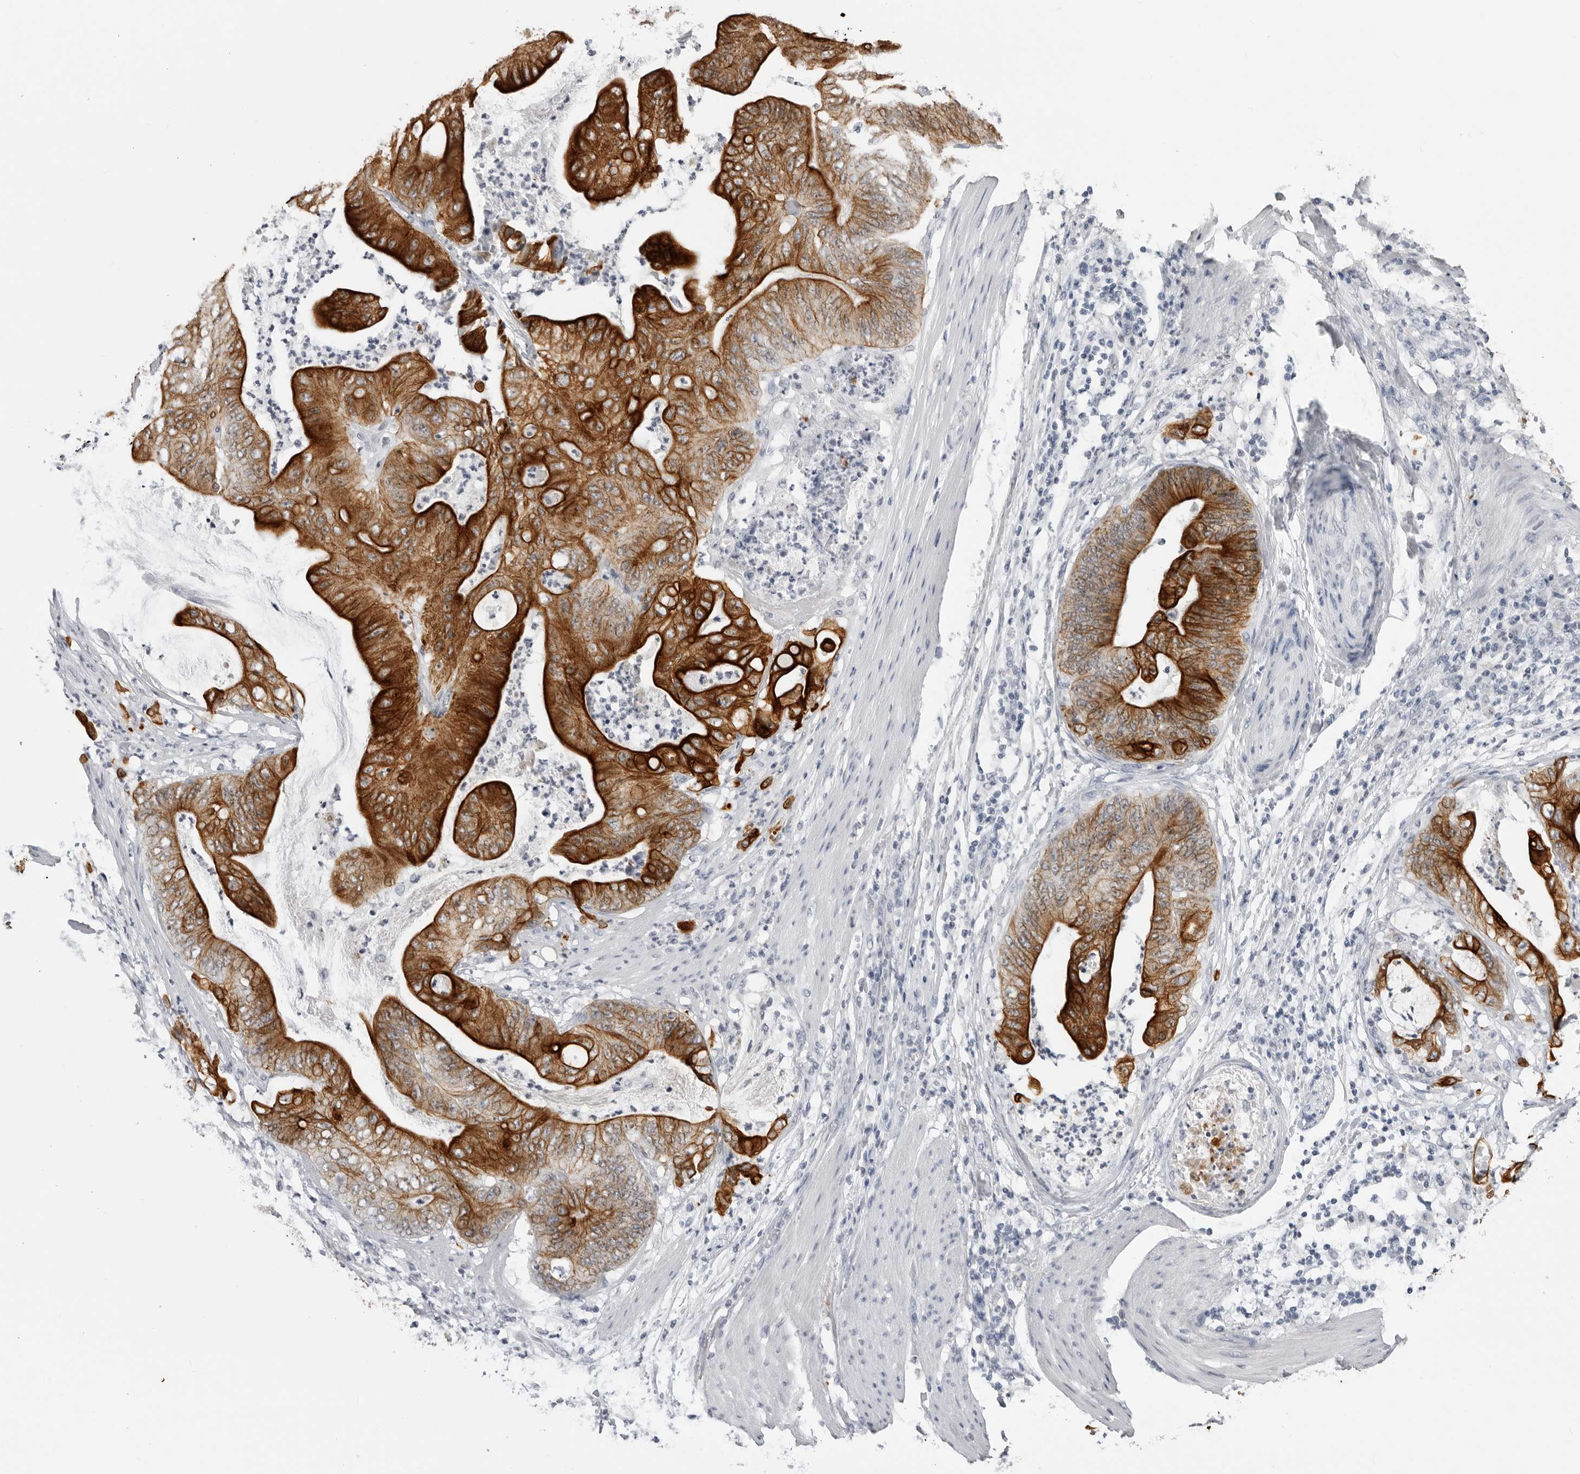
{"staining": {"intensity": "strong", "quantity": ">75%", "location": "cytoplasmic/membranous"}, "tissue": "stomach cancer", "cell_type": "Tumor cells", "image_type": "cancer", "snomed": [{"axis": "morphology", "description": "Adenocarcinoma, NOS"}, {"axis": "topography", "description": "Stomach"}], "caption": "This is an image of immunohistochemistry (IHC) staining of stomach adenocarcinoma, which shows strong staining in the cytoplasmic/membranous of tumor cells.", "gene": "SERPINF2", "patient": {"sex": "female", "age": 73}}